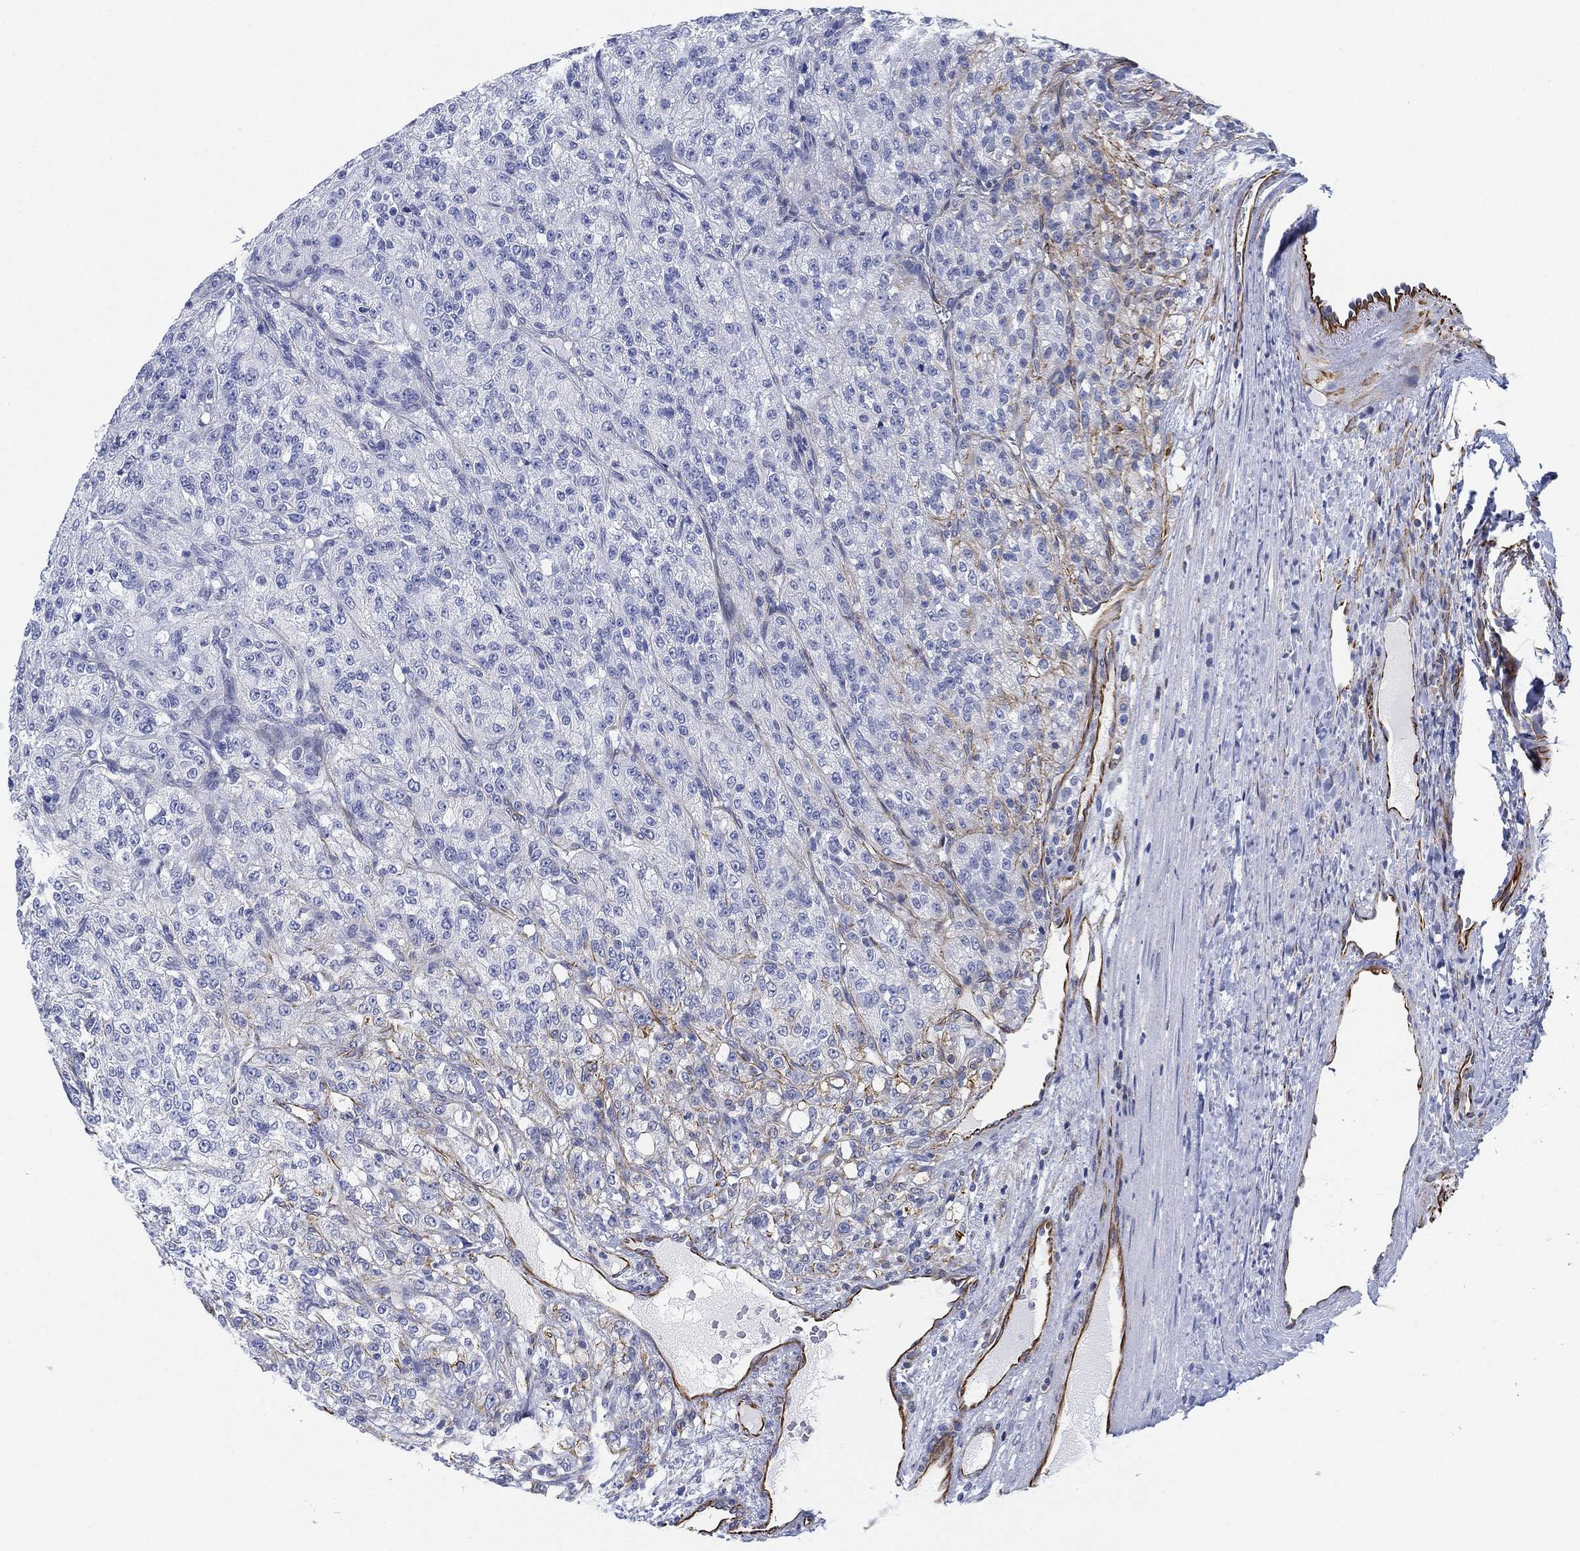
{"staining": {"intensity": "negative", "quantity": "none", "location": "none"}, "tissue": "renal cancer", "cell_type": "Tumor cells", "image_type": "cancer", "snomed": [{"axis": "morphology", "description": "Adenocarcinoma, NOS"}, {"axis": "topography", "description": "Kidney"}], "caption": "Adenocarcinoma (renal) was stained to show a protein in brown. There is no significant positivity in tumor cells.", "gene": "PSKH2", "patient": {"sex": "female", "age": 63}}